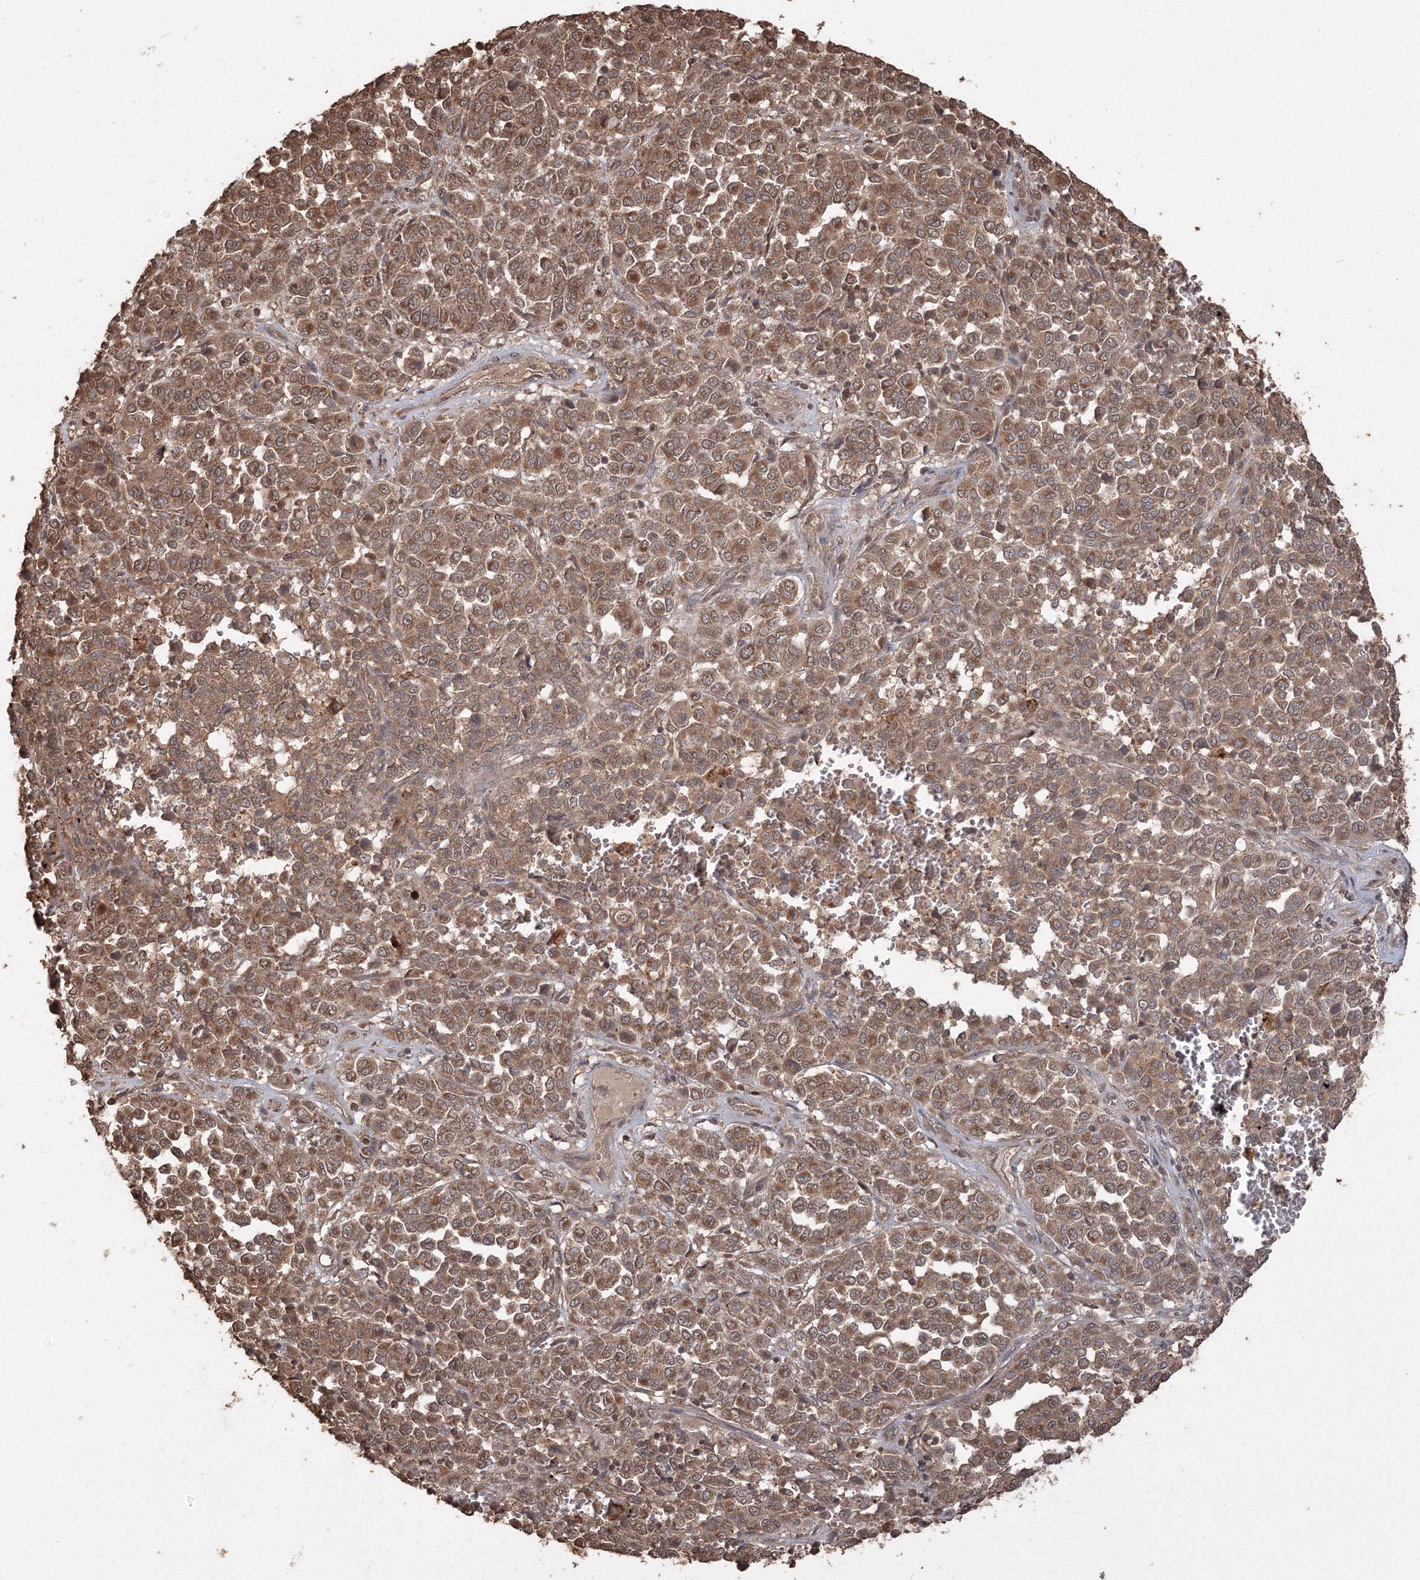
{"staining": {"intensity": "moderate", "quantity": ">75%", "location": "cytoplasmic/membranous"}, "tissue": "melanoma", "cell_type": "Tumor cells", "image_type": "cancer", "snomed": [{"axis": "morphology", "description": "Malignant melanoma, Metastatic site"}, {"axis": "topography", "description": "Pancreas"}], "caption": "A medium amount of moderate cytoplasmic/membranous positivity is seen in about >75% of tumor cells in malignant melanoma (metastatic site) tissue. (Stains: DAB in brown, nuclei in blue, Microscopy: brightfield microscopy at high magnification).", "gene": "CCDC122", "patient": {"sex": "female", "age": 30}}